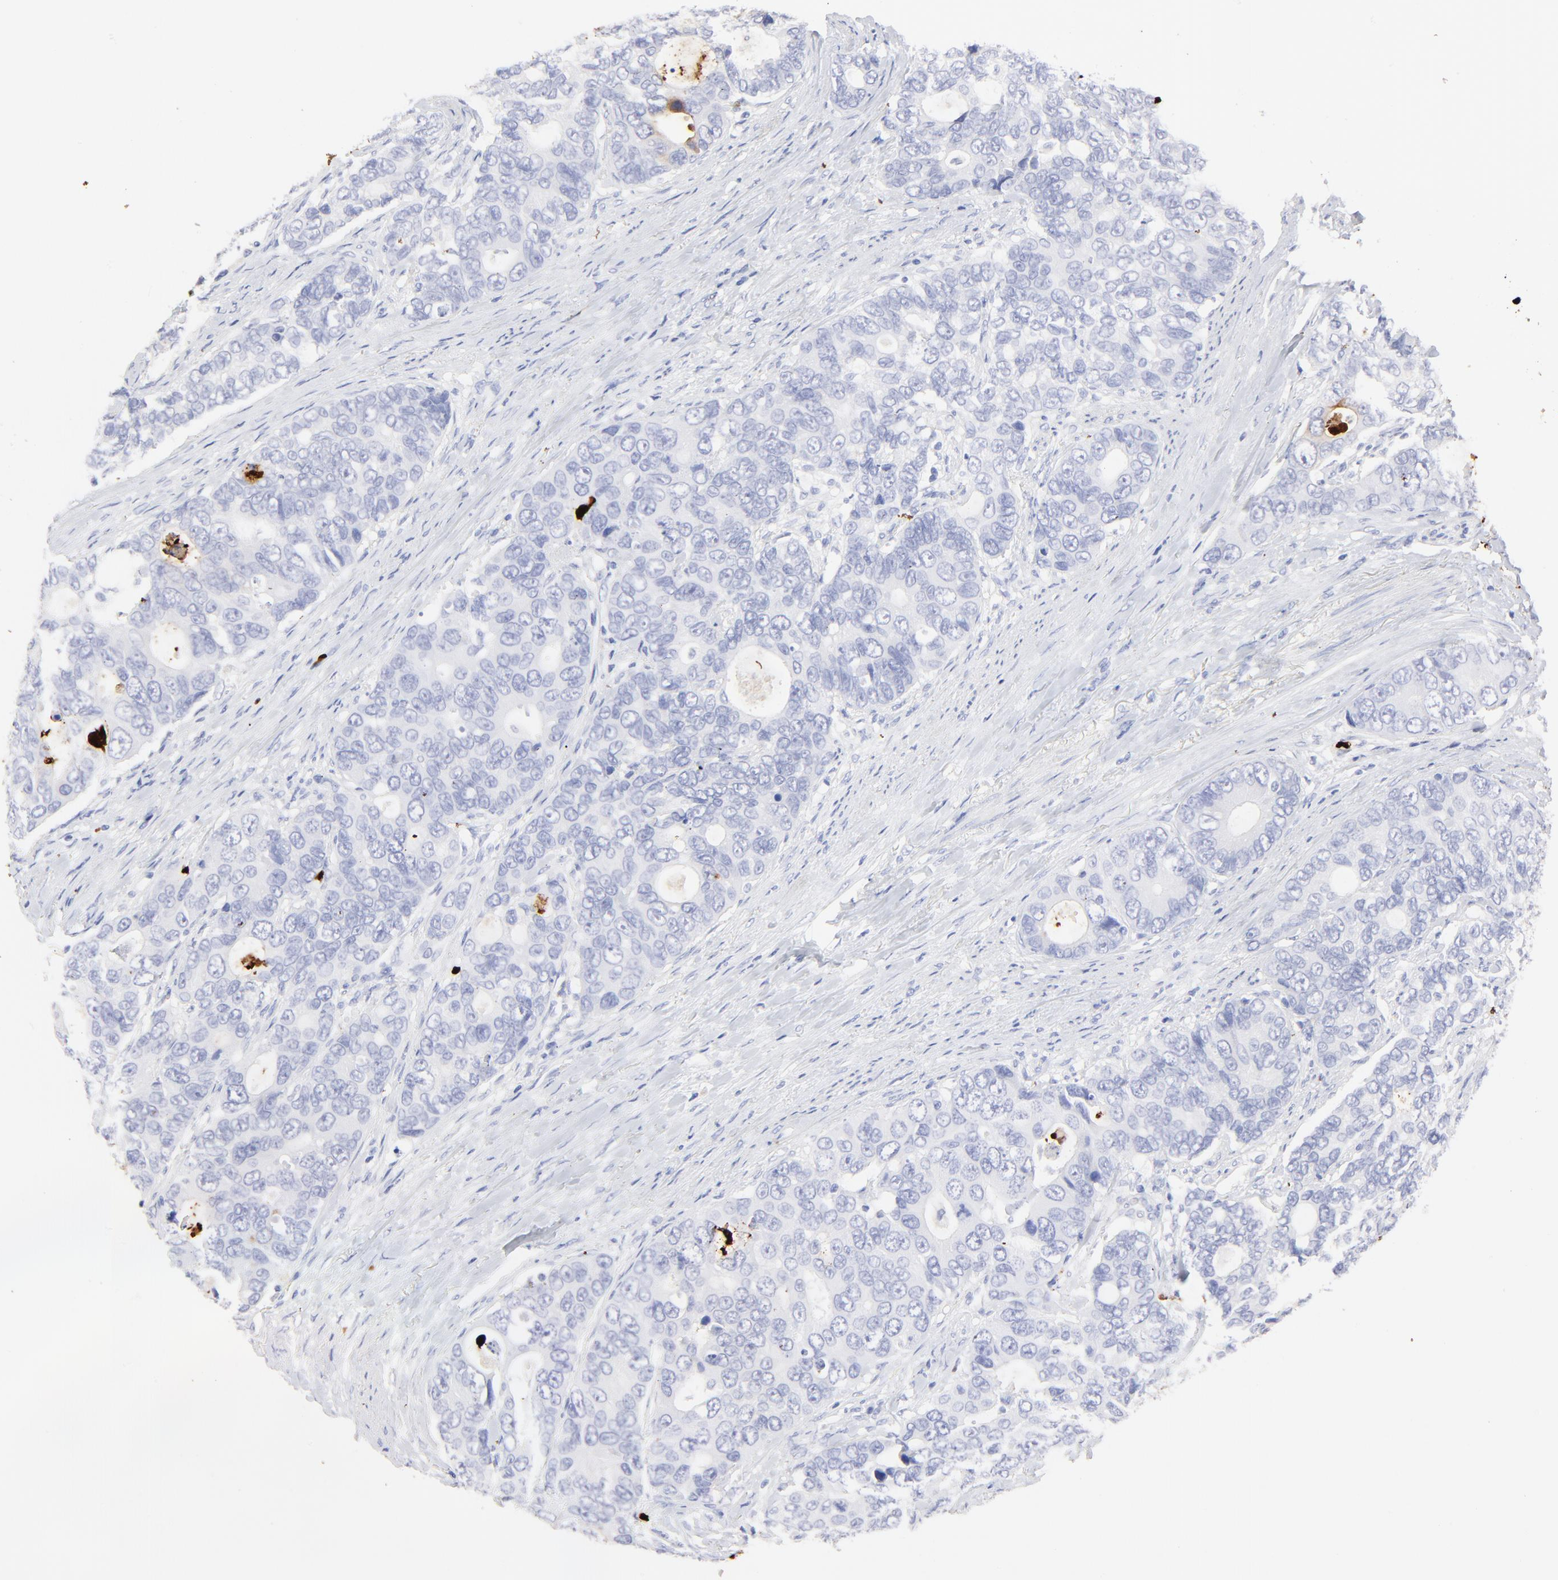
{"staining": {"intensity": "negative", "quantity": "none", "location": "none"}, "tissue": "colorectal cancer", "cell_type": "Tumor cells", "image_type": "cancer", "snomed": [{"axis": "morphology", "description": "Adenocarcinoma, NOS"}, {"axis": "topography", "description": "Rectum"}], "caption": "Protein analysis of colorectal cancer (adenocarcinoma) exhibits no significant staining in tumor cells.", "gene": "S100A12", "patient": {"sex": "female", "age": 67}}